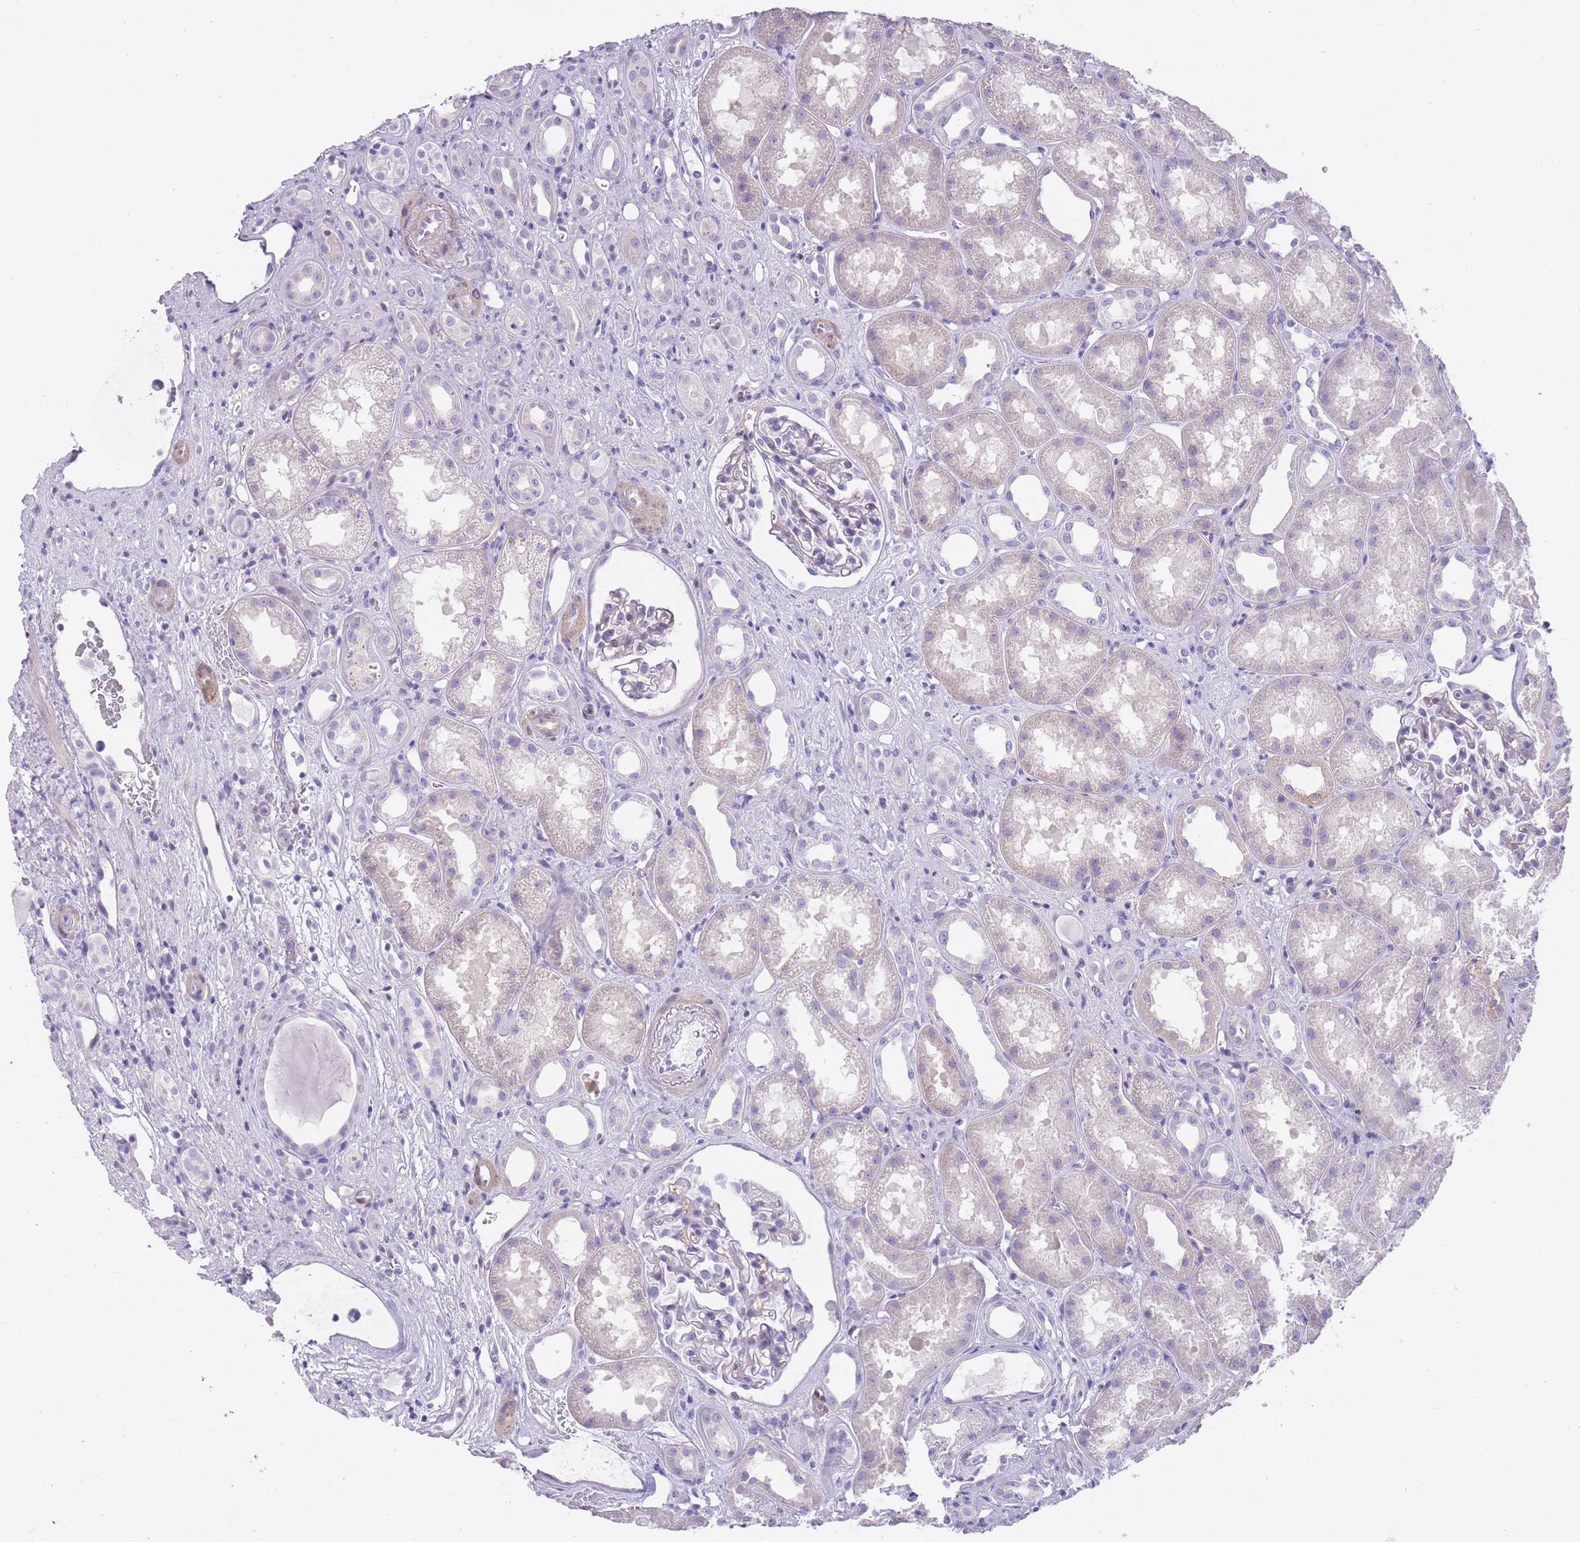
{"staining": {"intensity": "negative", "quantity": "none", "location": "none"}, "tissue": "kidney", "cell_type": "Cells in glomeruli", "image_type": "normal", "snomed": [{"axis": "morphology", "description": "Normal tissue, NOS"}, {"axis": "topography", "description": "Kidney"}], "caption": "A high-resolution micrograph shows immunohistochemistry staining of benign kidney, which shows no significant positivity in cells in glomeruli. The staining is performed using DAB (3,3'-diaminobenzidine) brown chromogen with nuclei counter-stained in using hematoxylin.", "gene": "OR11H12", "patient": {"sex": "male", "age": 61}}